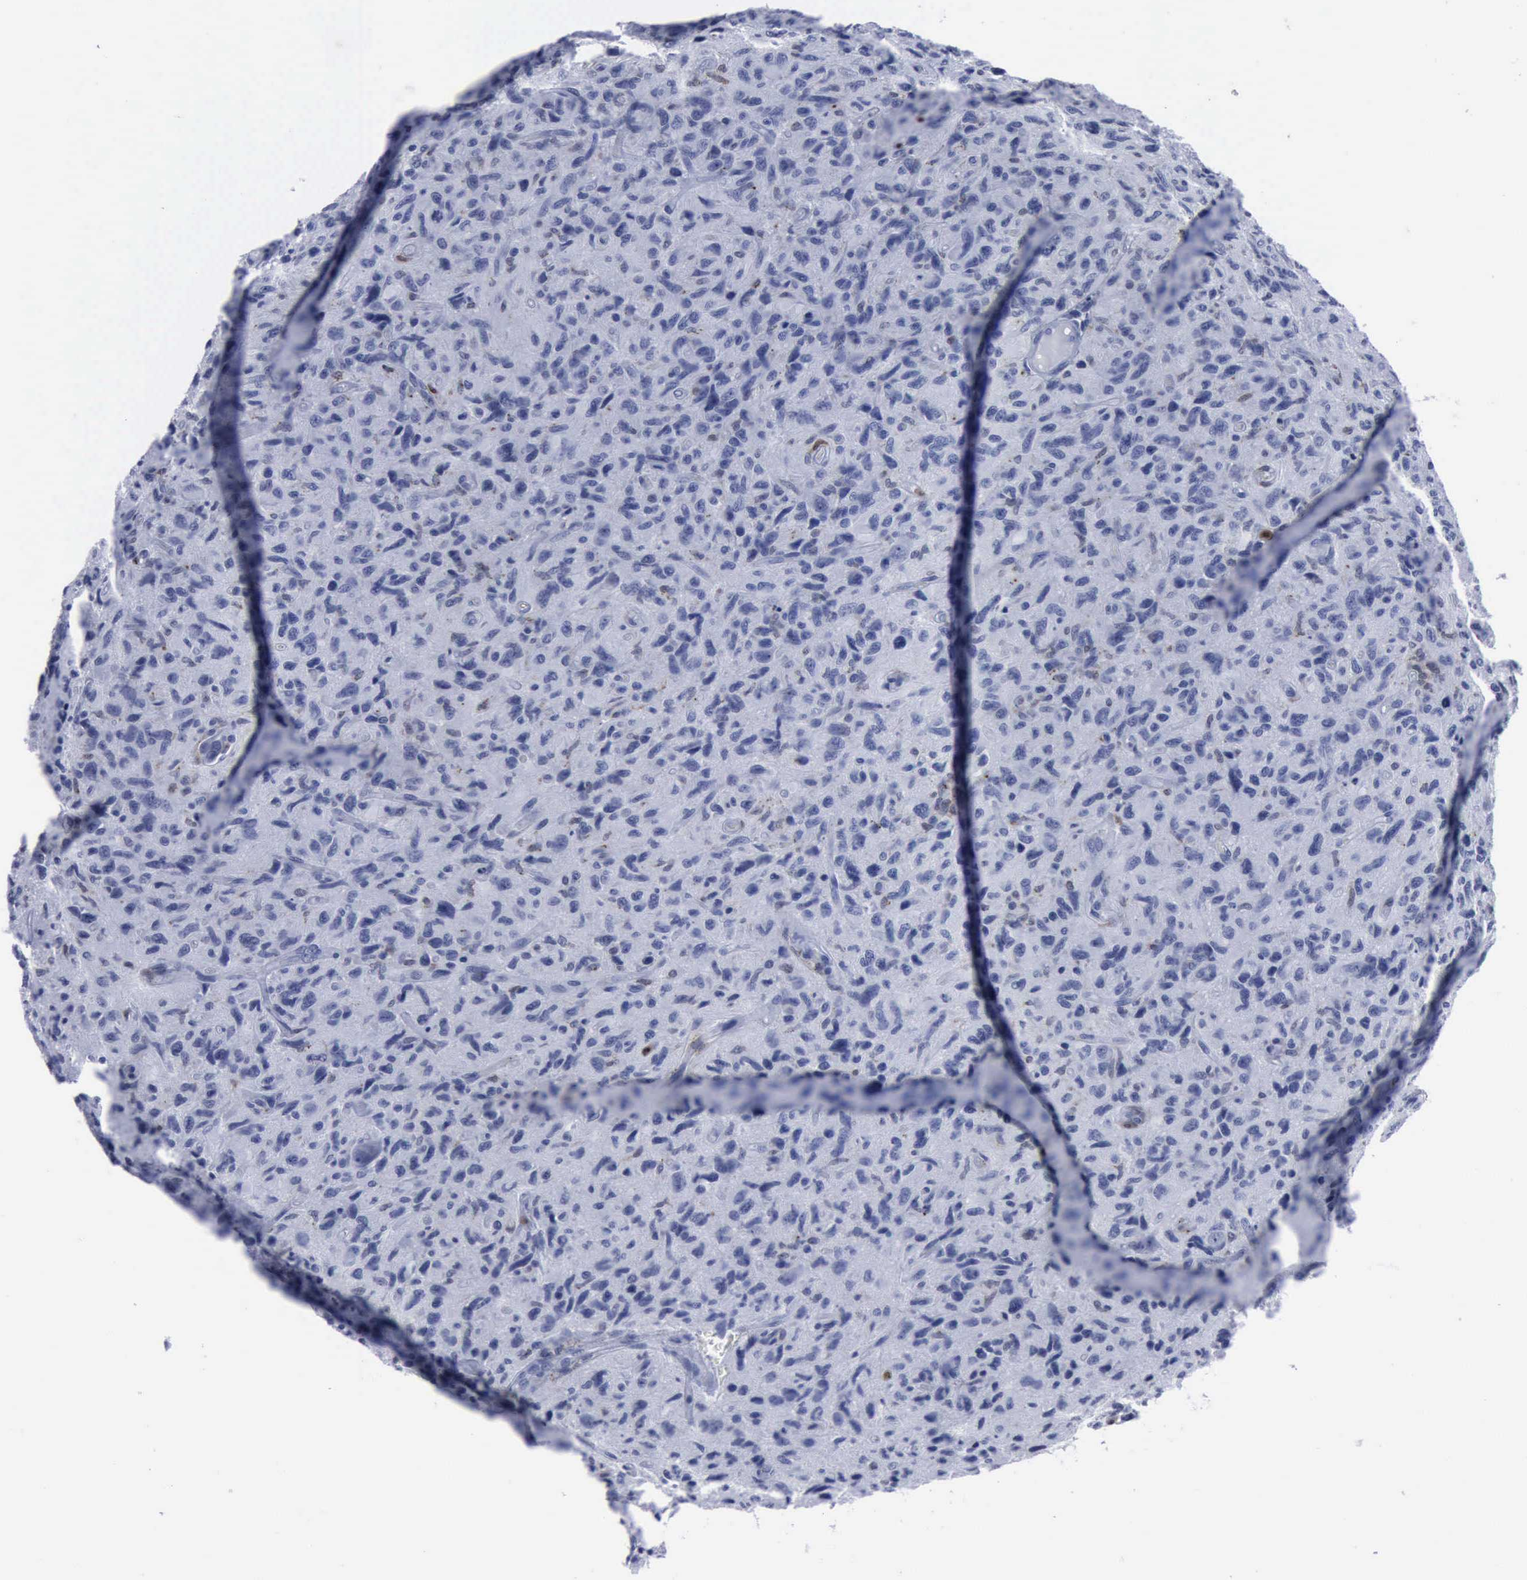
{"staining": {"intensity": "negative", "quantity": "none", "location": "none"}, "tissue": "glioma", "cell_type": "Tumor cells", "image_type": "cancer", "snomed": [{"axis": "morphology", "description": "Glioma, malignant, High grade"}, {"axis": "topography", "description": "Brain"}], "caption": "Histopathology image shows no significant protein staining in tumor cells of malignant glioma (high-grade). (DAB (3,3'-diaminobenzidine) immunohistochemistry visualized using brightfield microscopy, high magnification).", "gene": "CSTA", "patient": {"sex": "female", "age": 60}}